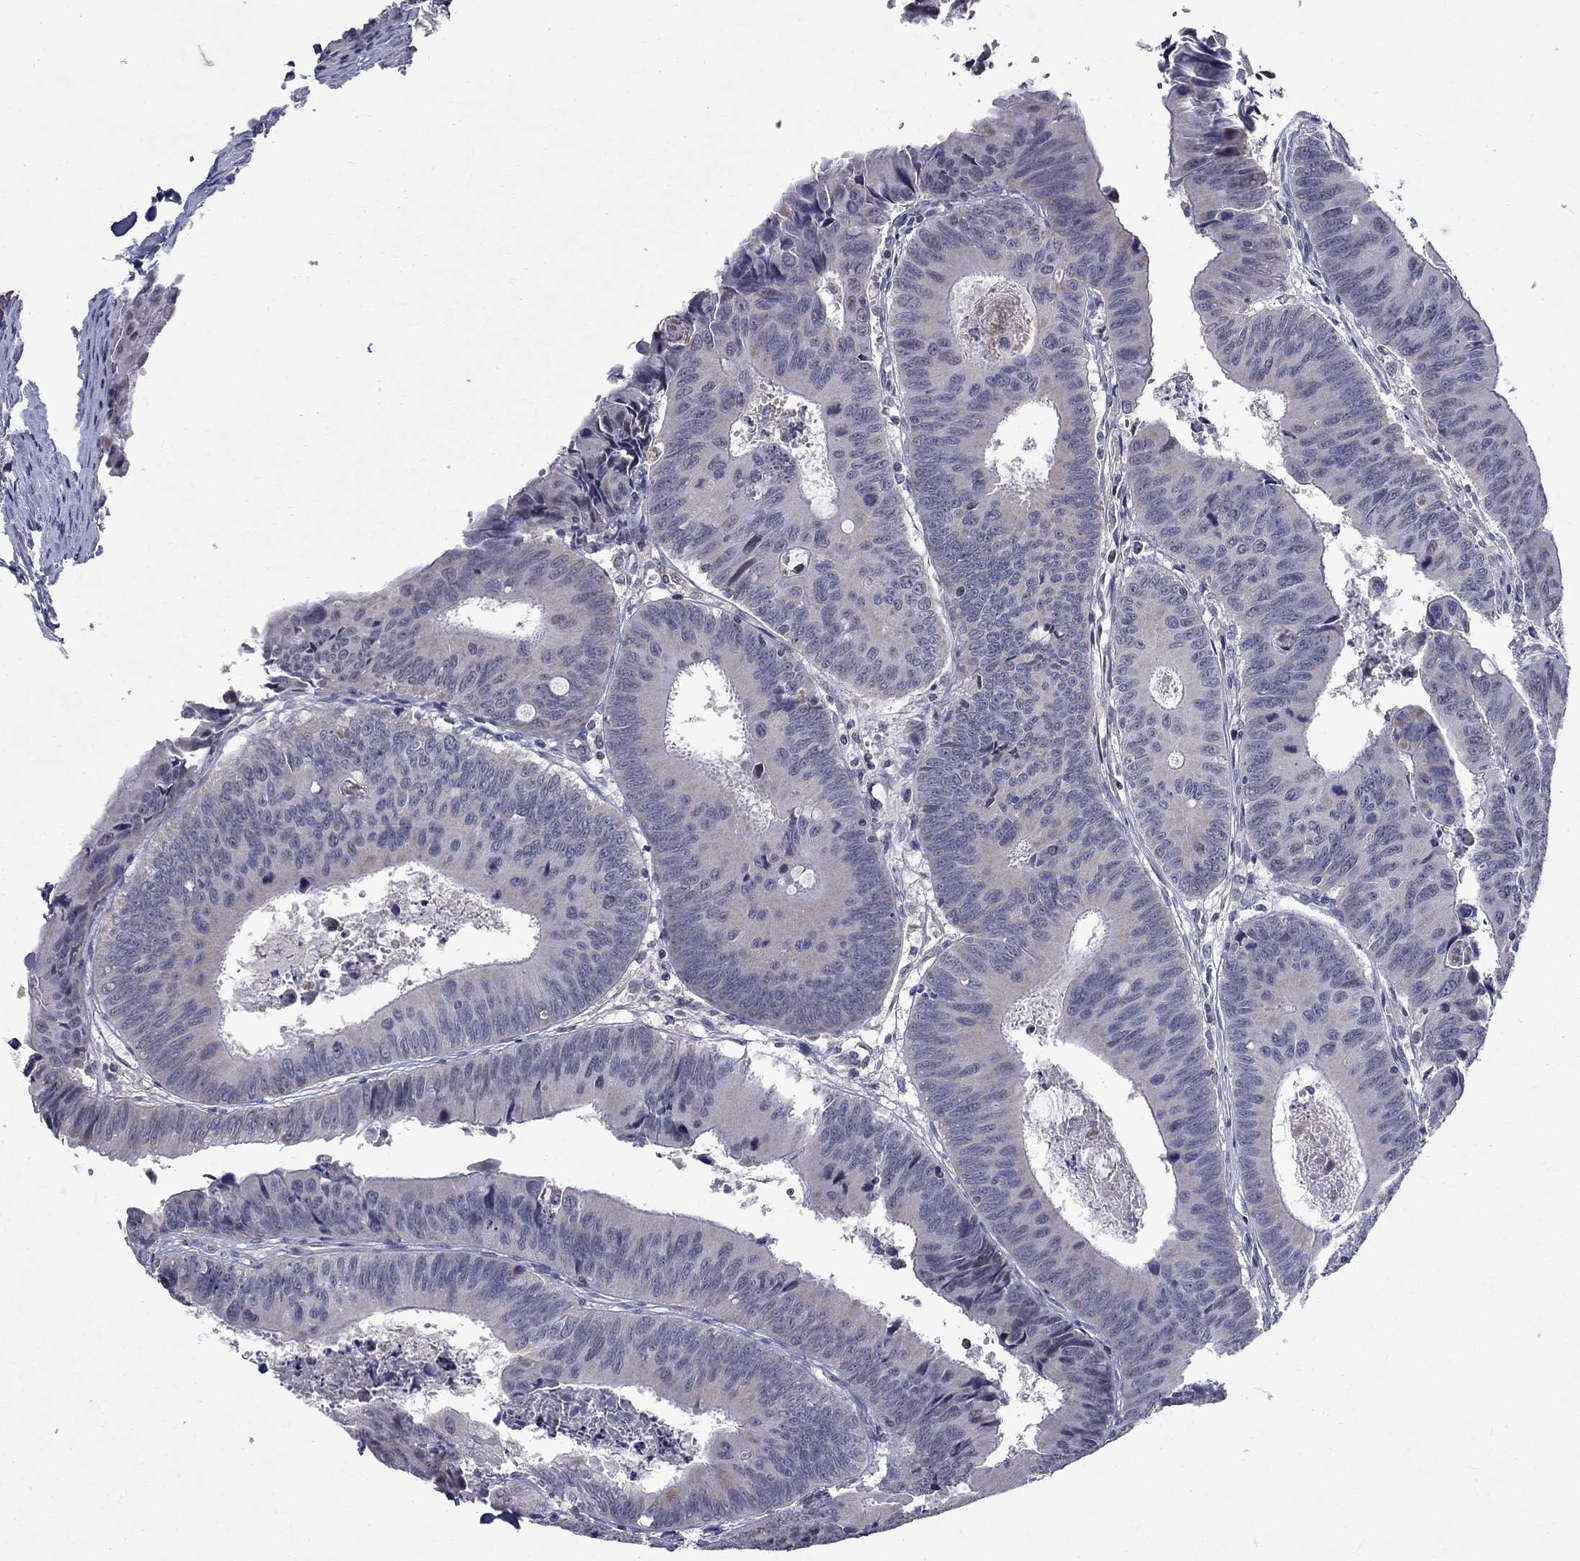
{"staining": {"intensity": "negative", "quantity": "none", "location": "none"}, "tissue": "colorectal cancer", "cell_type": "Tumor cells", "image_type": "cancer", "snomed": [{"axis": "morphology", "description": "Adenocarcinoma, NOS"}, {"axis": "topography", "description": "Rectum"}], "caption": "DAB immunohistochemical staining of colorectal cancer (adenocarcinoma) shows no significant positivity in tumor cells.", "gene": "SLC4A10", "patient": {"sex": "male", "age": 67}}